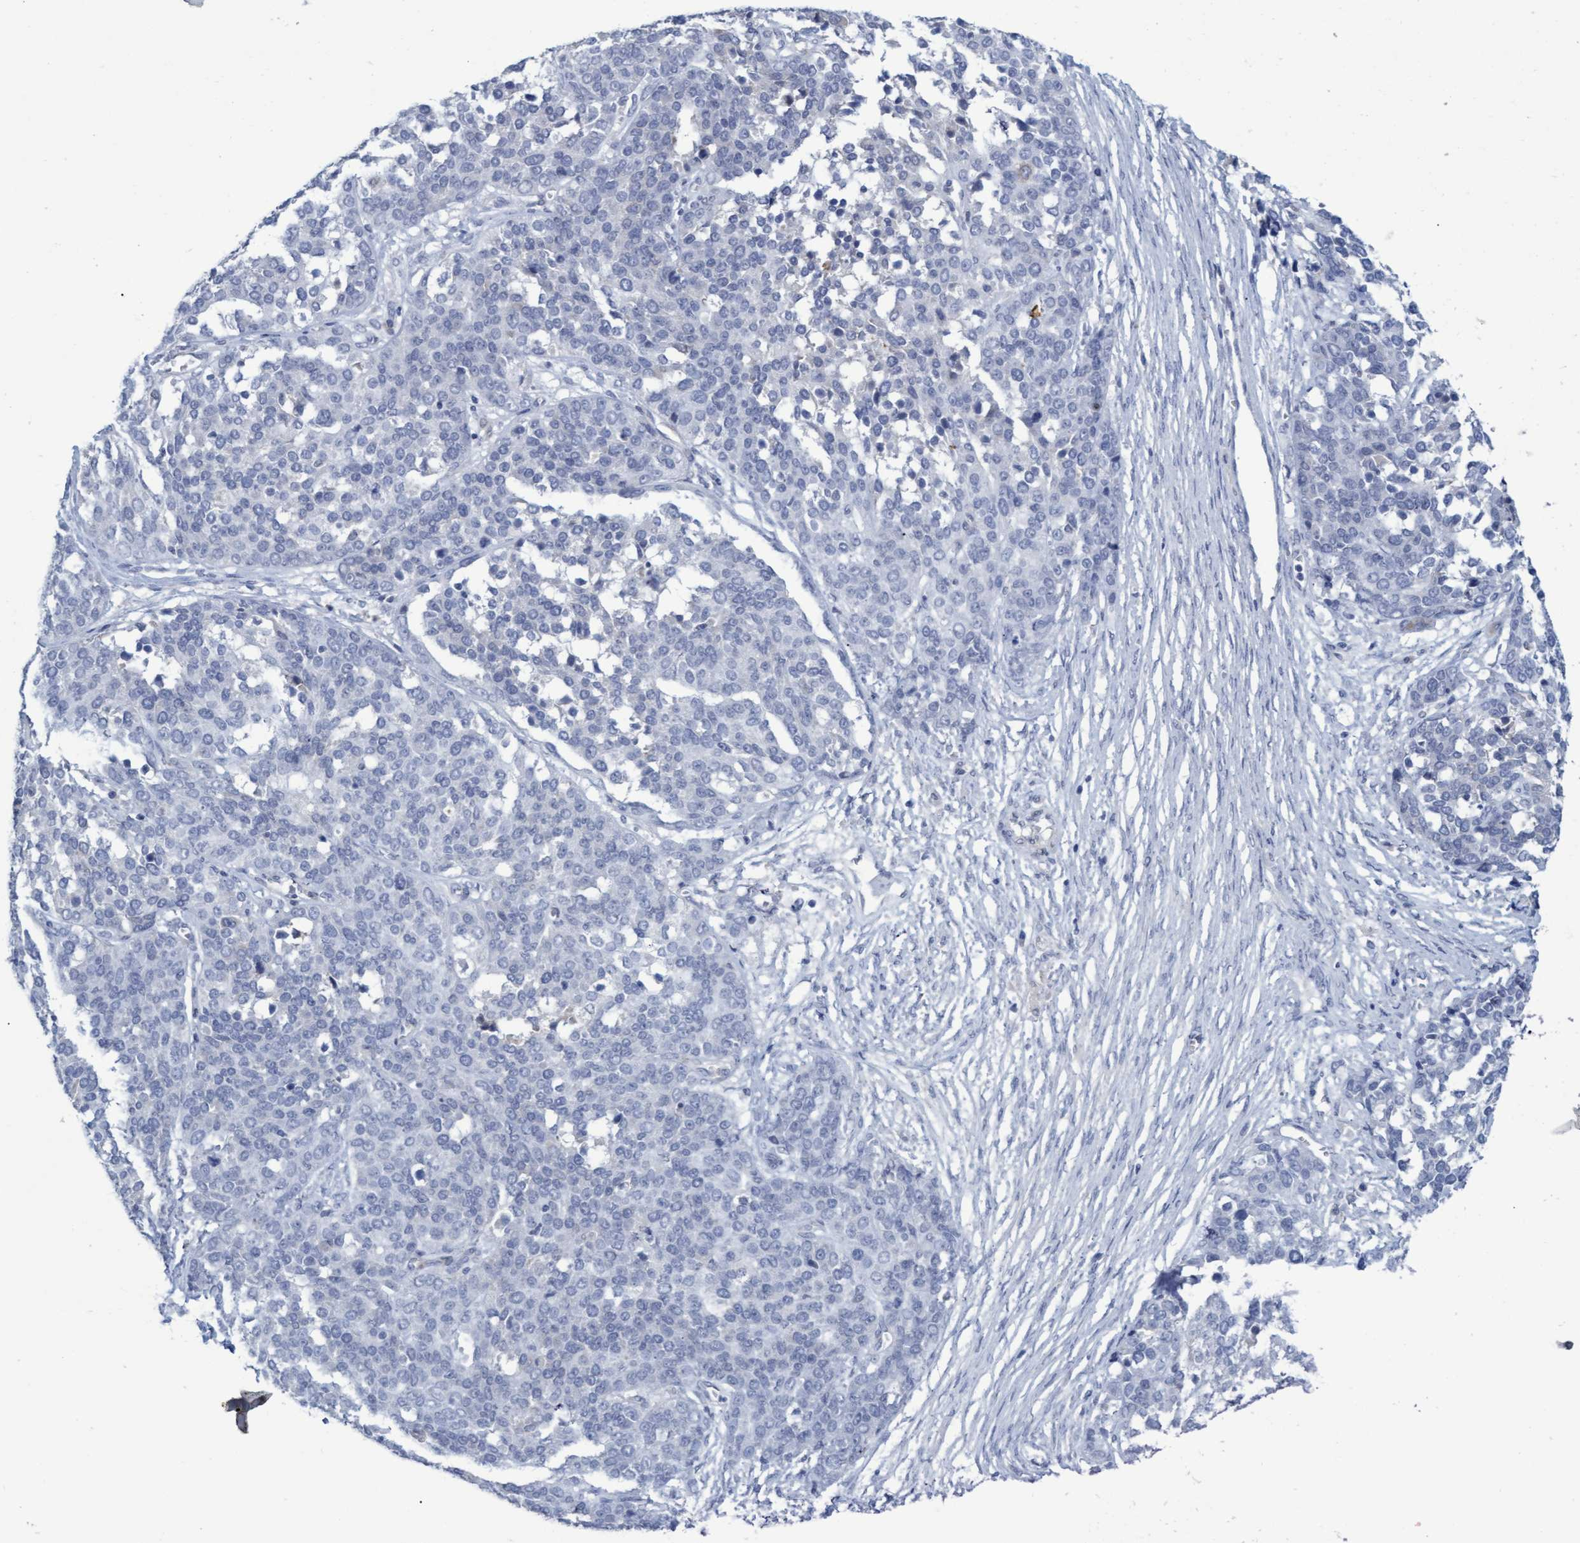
{"staining": {"intensity": "negative", "quantity": "none", "location": "none"}, "tissue": "ovarian cancer", "cell_type": "Tumor cells", "image_type": "cancer", "snomed": [{"axis": "morphology", "description": "Cystadenocarcinoma, serous, NOS"}, {"axis": "topography", "description": "Ovary"}], "caption": "Micrograph shows no significant protein expression in tumor cells of ovarian cancer (serous cystadenocarcinoma).", "gene": "SSTR3", "patient": {"sex": "female", "age": 44}}